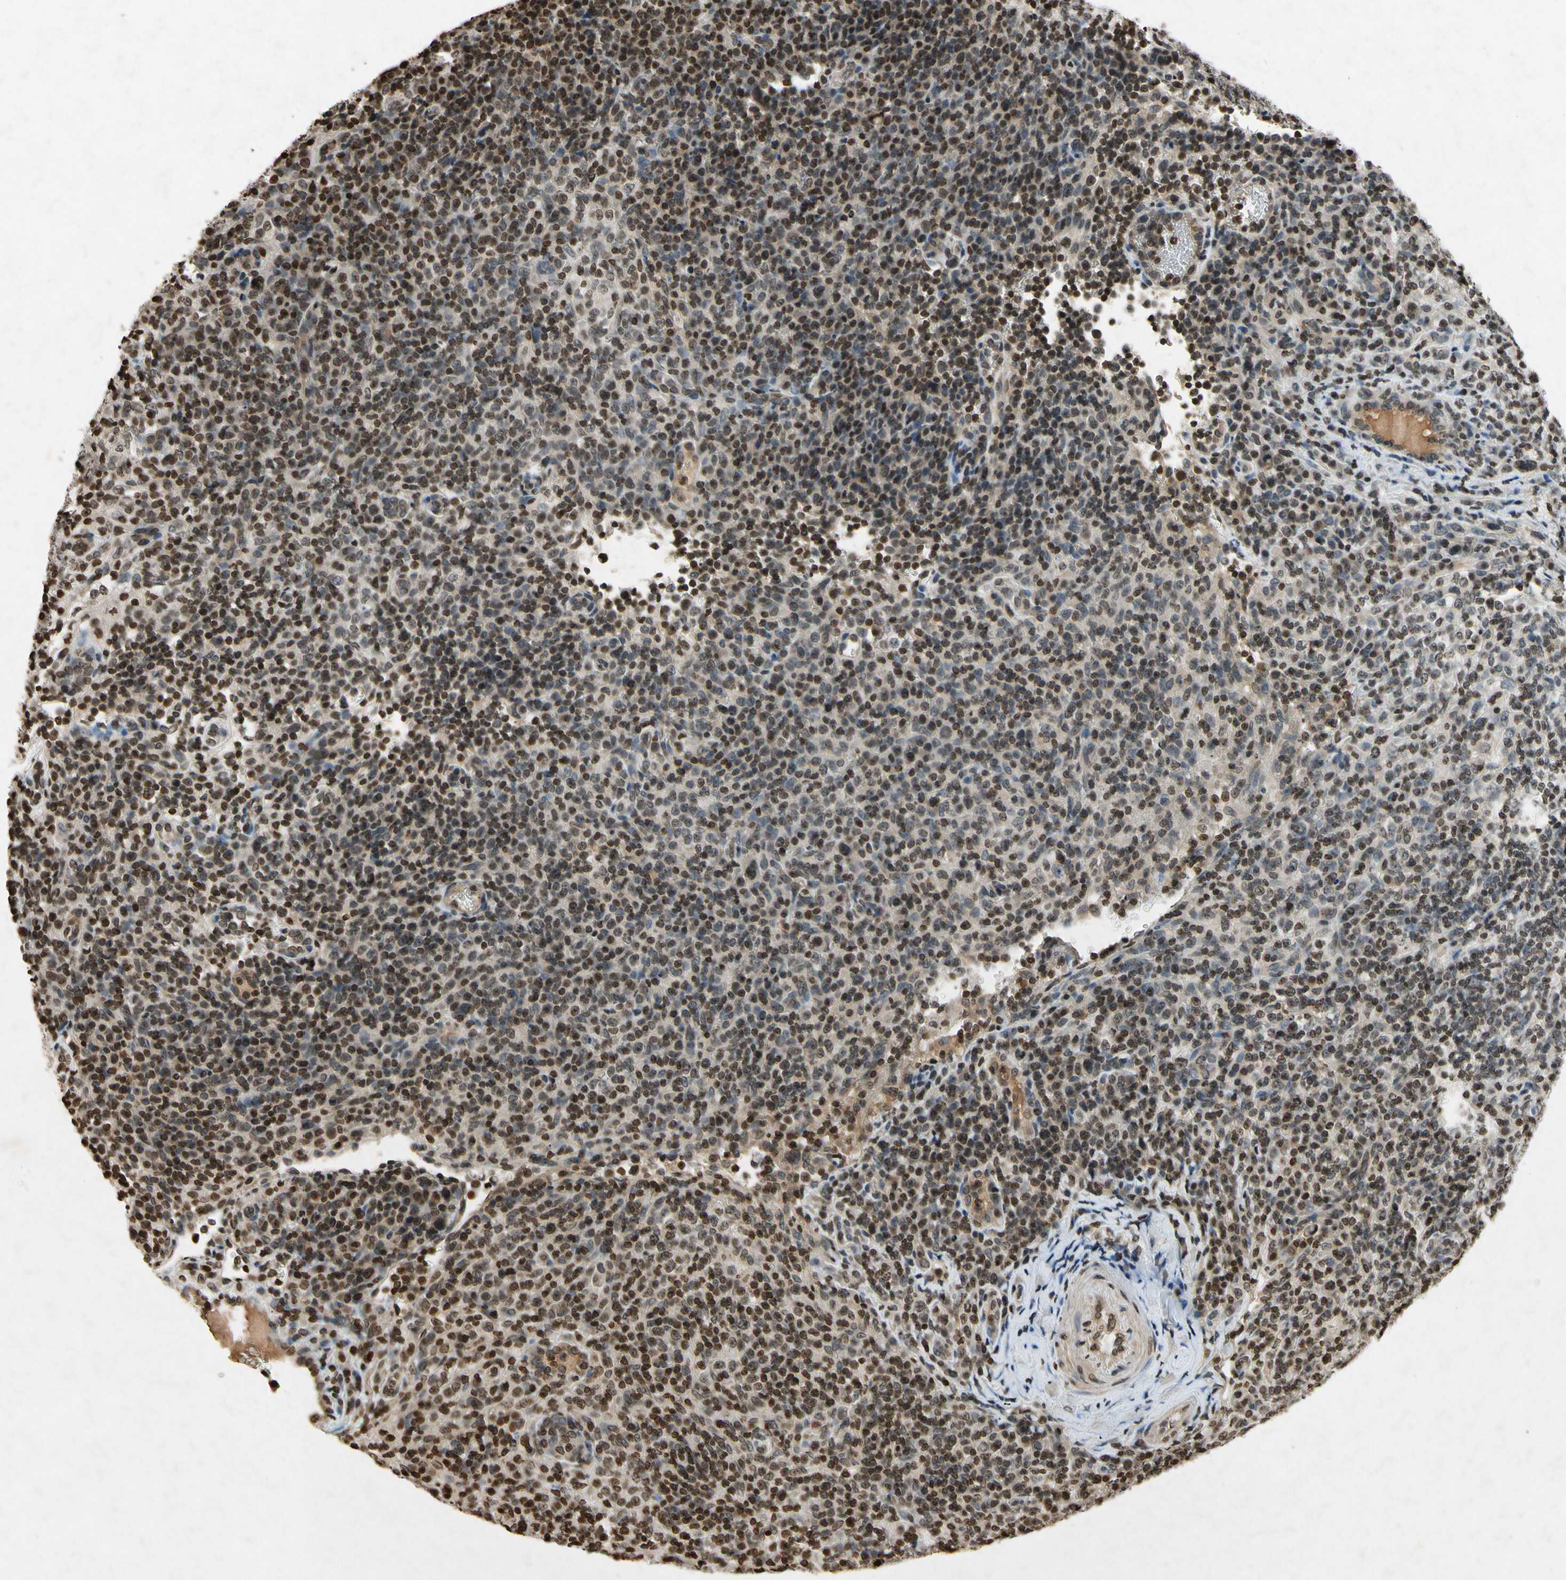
{"staining": {"intensity": "moderate", "quantity": ">75%", "location": "nuclear"}, "tissue": "lymphoma", "cell_type": "Tumor cells", "image_type": "cancer", "snomed": [{"axis": "morphology", "description": "Malignant lymphoma, non-Hodgkin's type, High grade"}, {"axis": "topography", "description": "Lymph node"}], "caption": "There is medium levels of moderate nuclear staining in tumor cells of lymphoma, as demonstrated by immunohistochemical staining (brown color).", "gene": "HOXB3", "patient": {"sex": "female", "age": 76}}